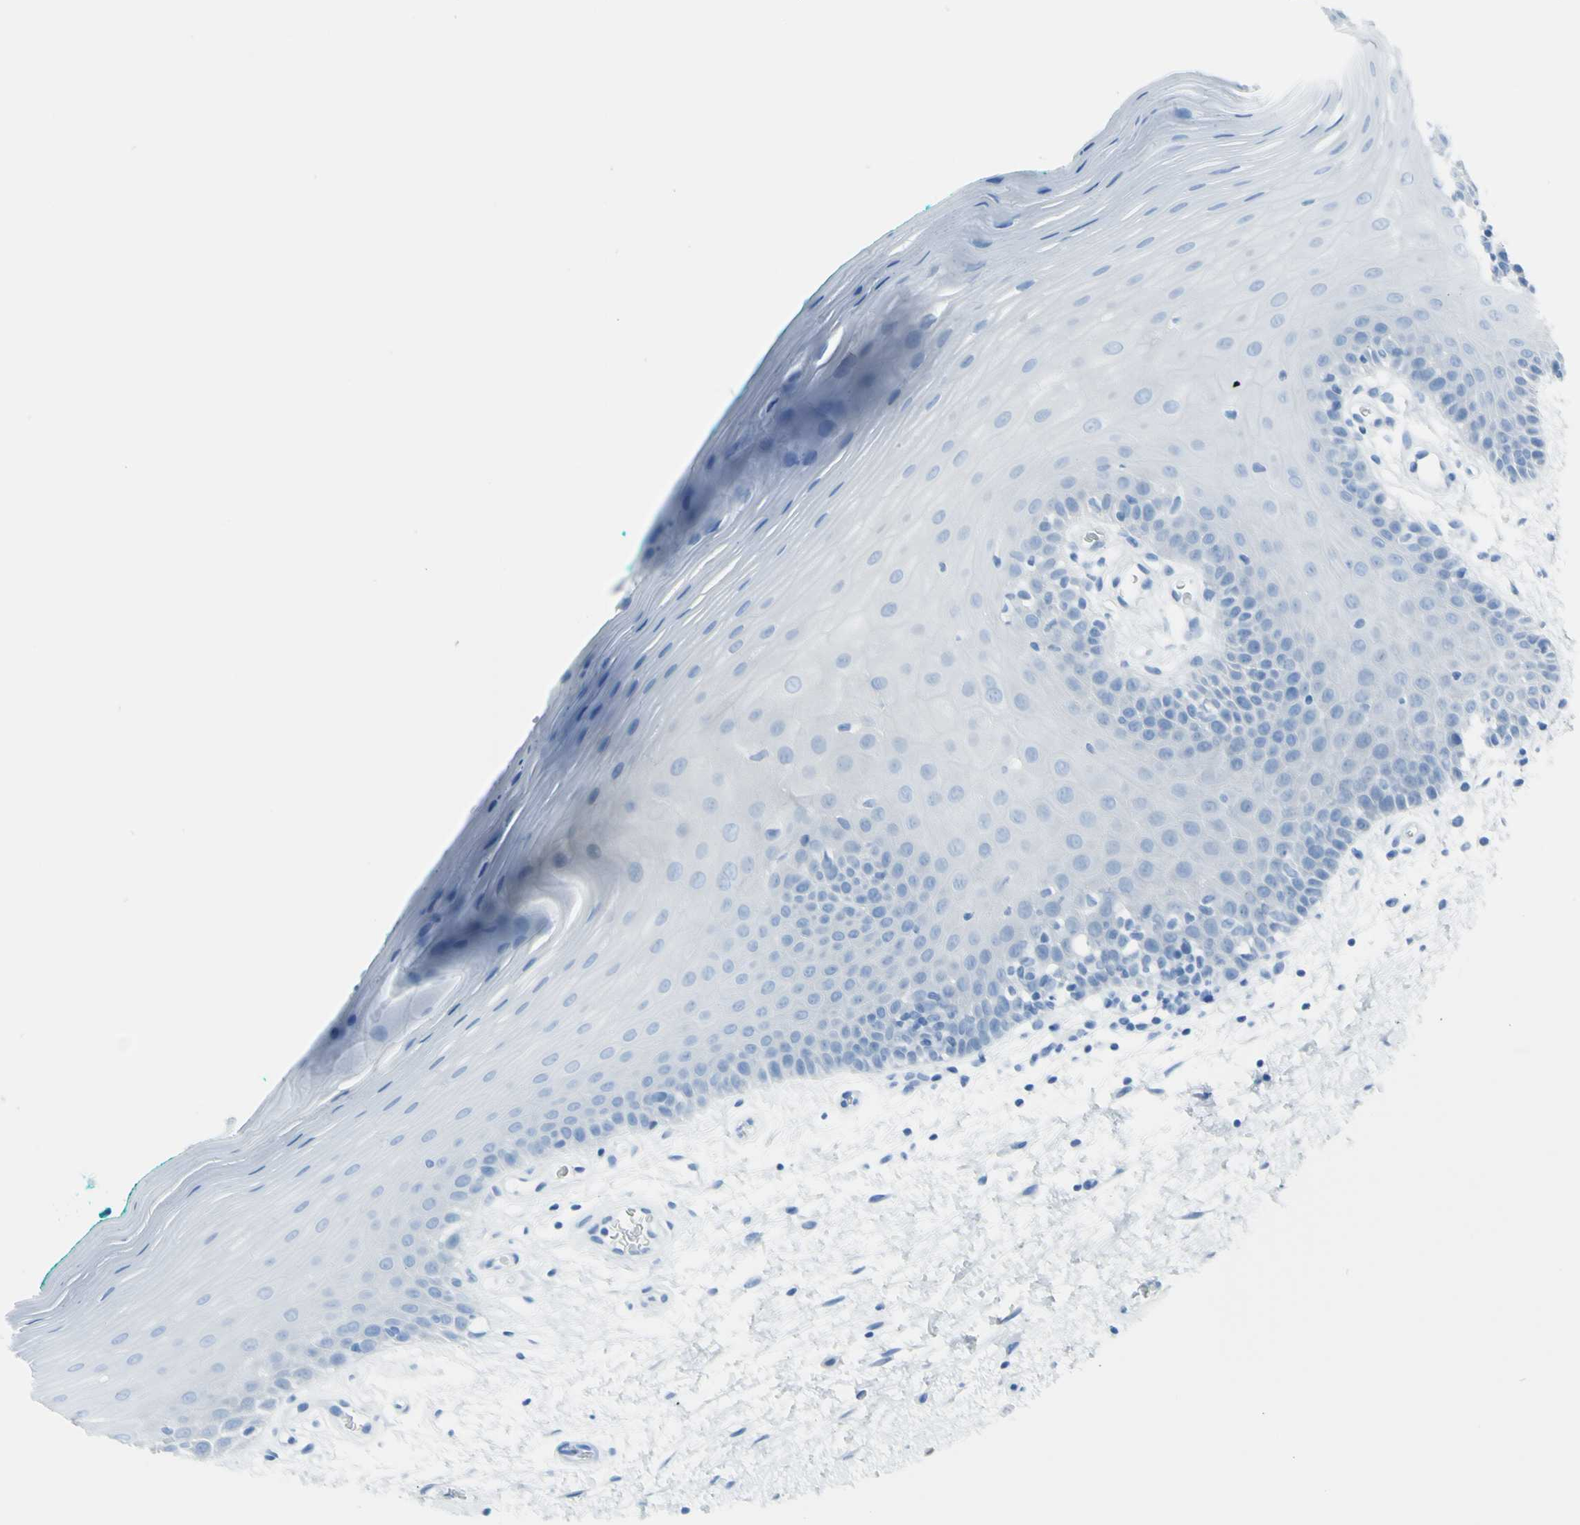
{"staining": {"intensity": "negative", "quantity": "none", "location": "none"}, "tissue": "oral mucosa", "cell_type": "Squamous epithelial cells", "image_type": "normal", "snomed": [{"axis": "morphology", "description": "Normal tissue, NOS"}, {"axis": "topography", "description": "Skeletal muscle"}, {"axis": "topography", "description": "Oral tissue"}], "caption": "Immunohistochemistry (IHC) histopathology image of benign oral mucosa stained for a protein (brown), which displays no positivity in squamous epithelial cells.", "gene": "AFP", "patient": {"sex": "male", "age": 58}}